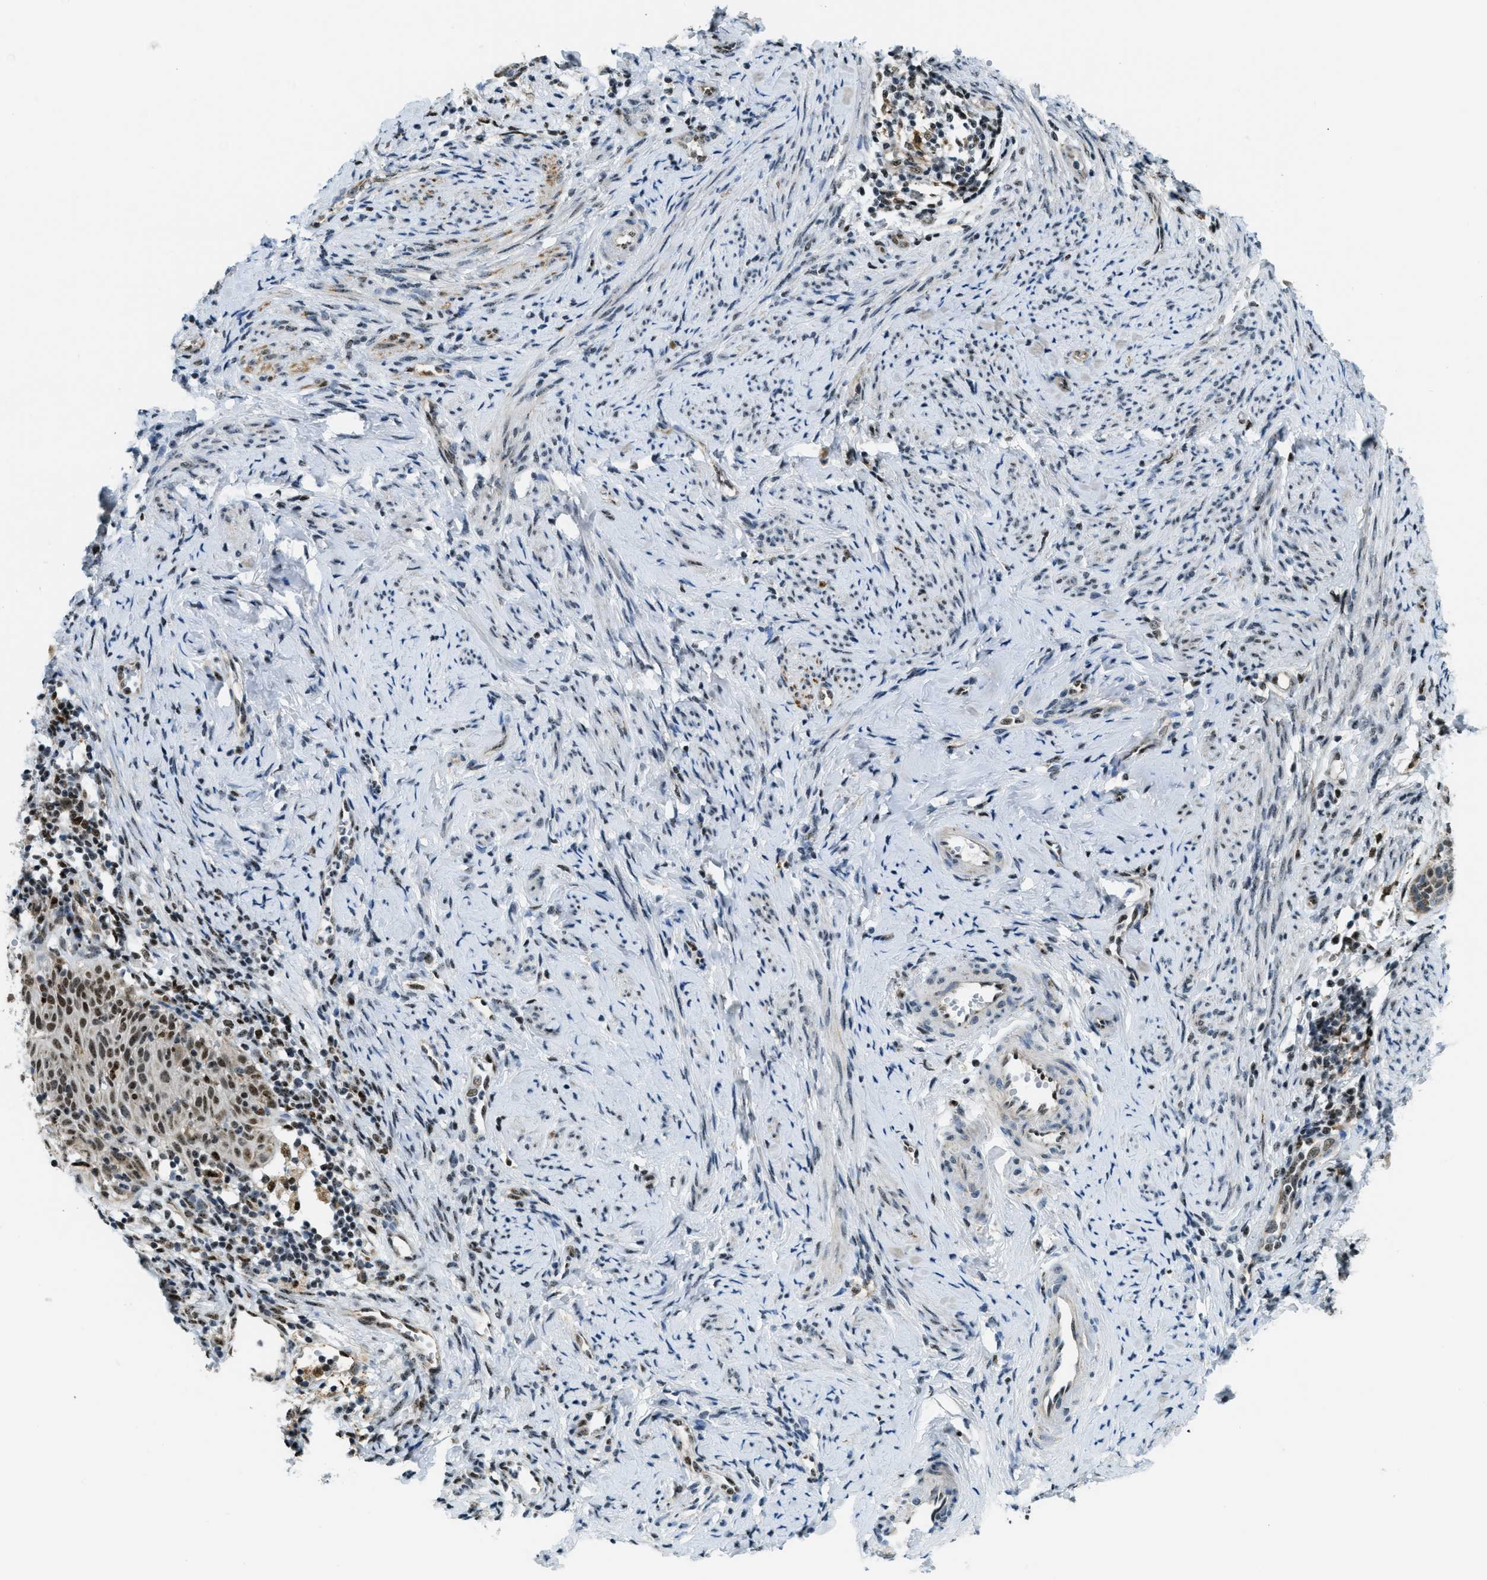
{"staining": {"intensity": "moderate", "quantity": ">75%", "location": "cytoplasmic/membranous,nuclear"}, "tissue": "cervical cancer", "cell_type": "Tumor cells", "image_type": "cancer", "snomed": [{"axis": "morphology", "description": "Squamous cell carcinoma, NOS"}, {"axis": "topography", "description": "Cervix"}], "caption": "Immunohistochemical staining of cervical cancer reveals moderate cytoplasmic/membranous and nuclear protein staining in approximately >75% of tumor cells.", "gene": "SP100", "patient": {"sex": "female", "age": 70}}